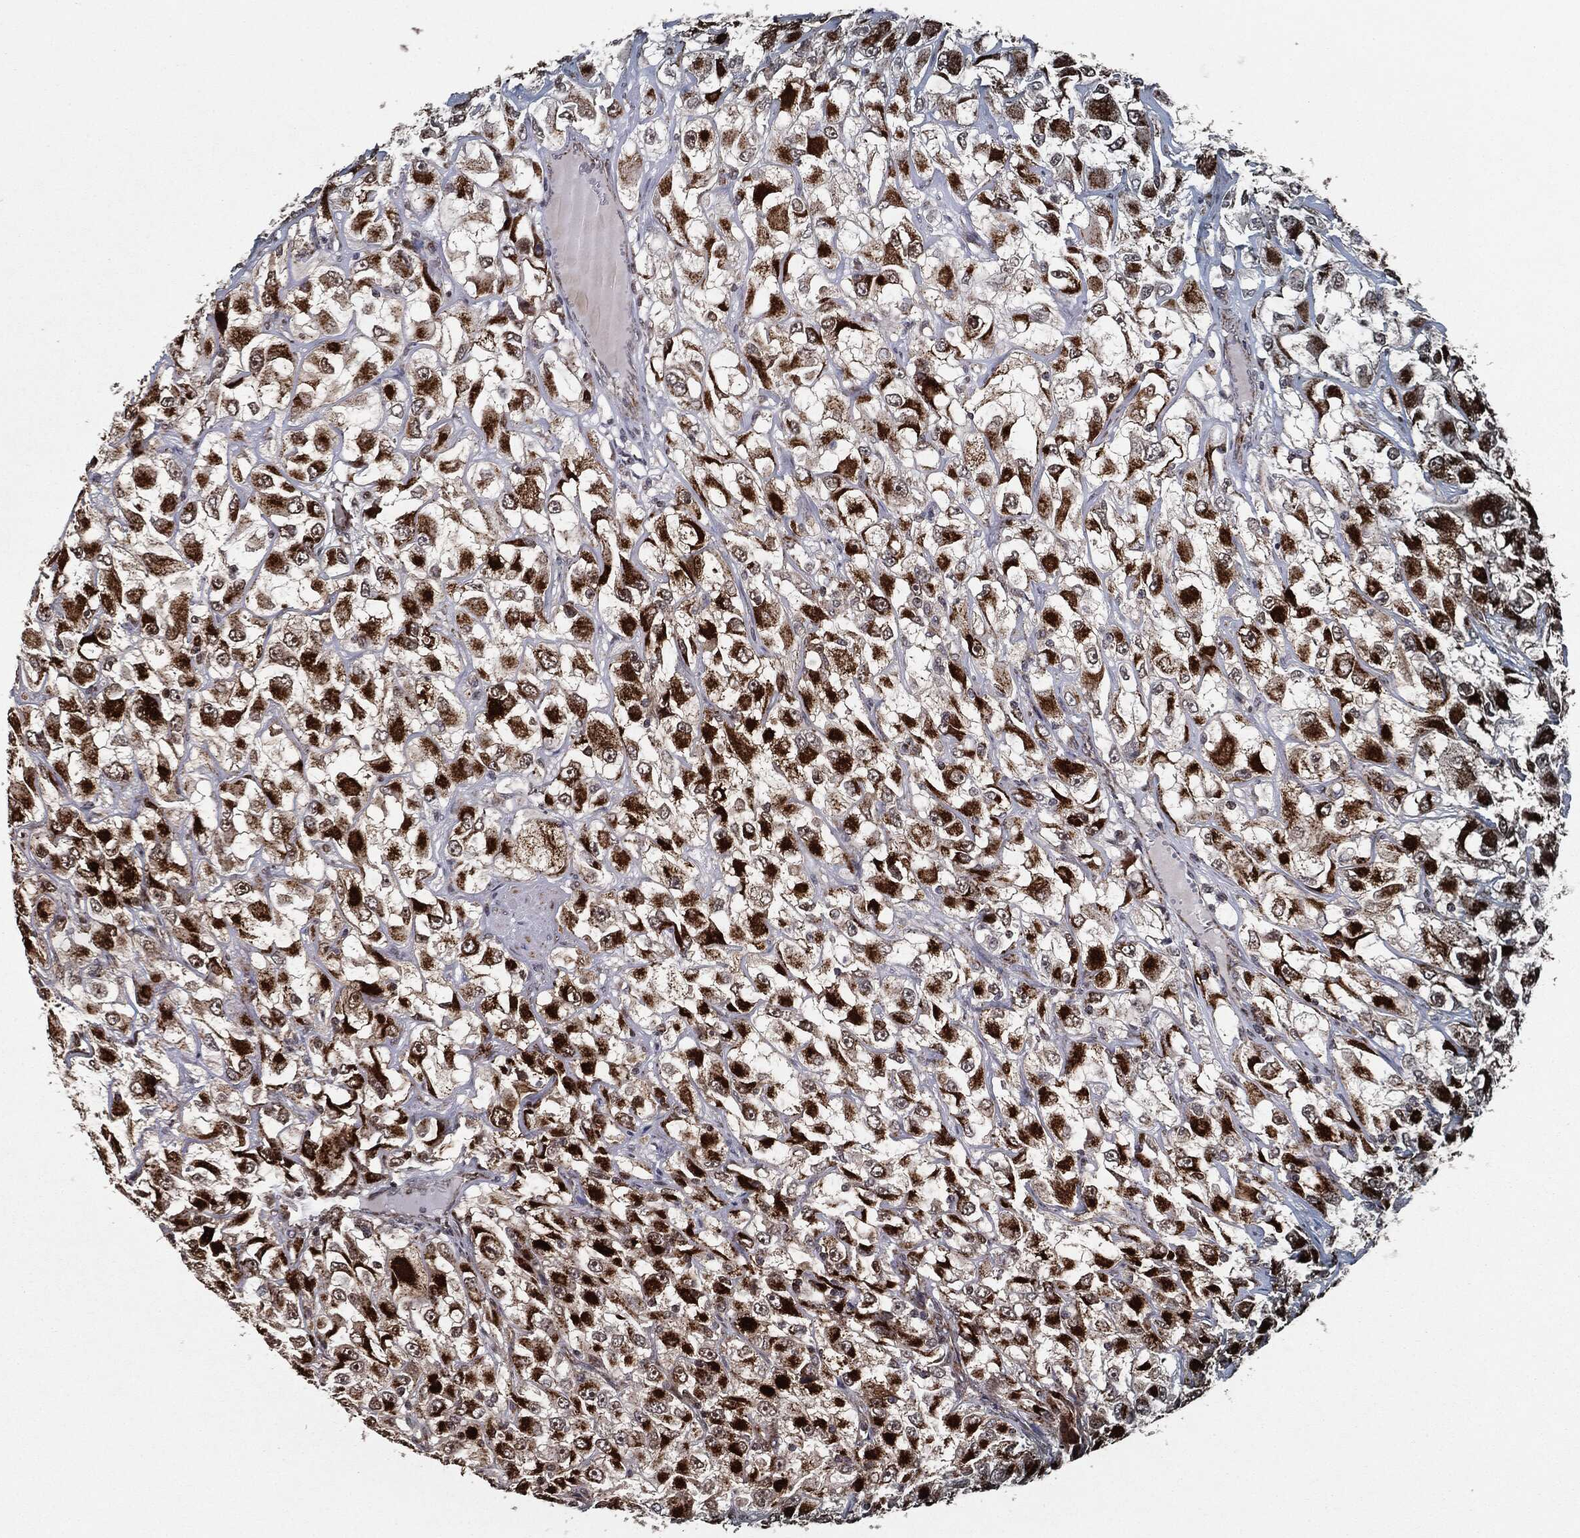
{"staining": {"intensity": "strong", "quantity": ">75%", "location": "cytoplasmic/membranous,nuclear"}, "tissue": "renal cancer", "cell_type": "Tumor cells", "image_type": "cancer", "snomed": [{"axis": "morphology", "description": "Adenocarcinoma, NOS"}, {"axis": "topography", "description": "Kidney"}], "caption": "Protein expression analysis of adenocarcinoma (renal) reveals strong cytoplasmic/membranous and nuclear staining in about >75% of tumor cells.", "gene": "CHCHD2", "patient": {"sex": "female", "age": 52}}